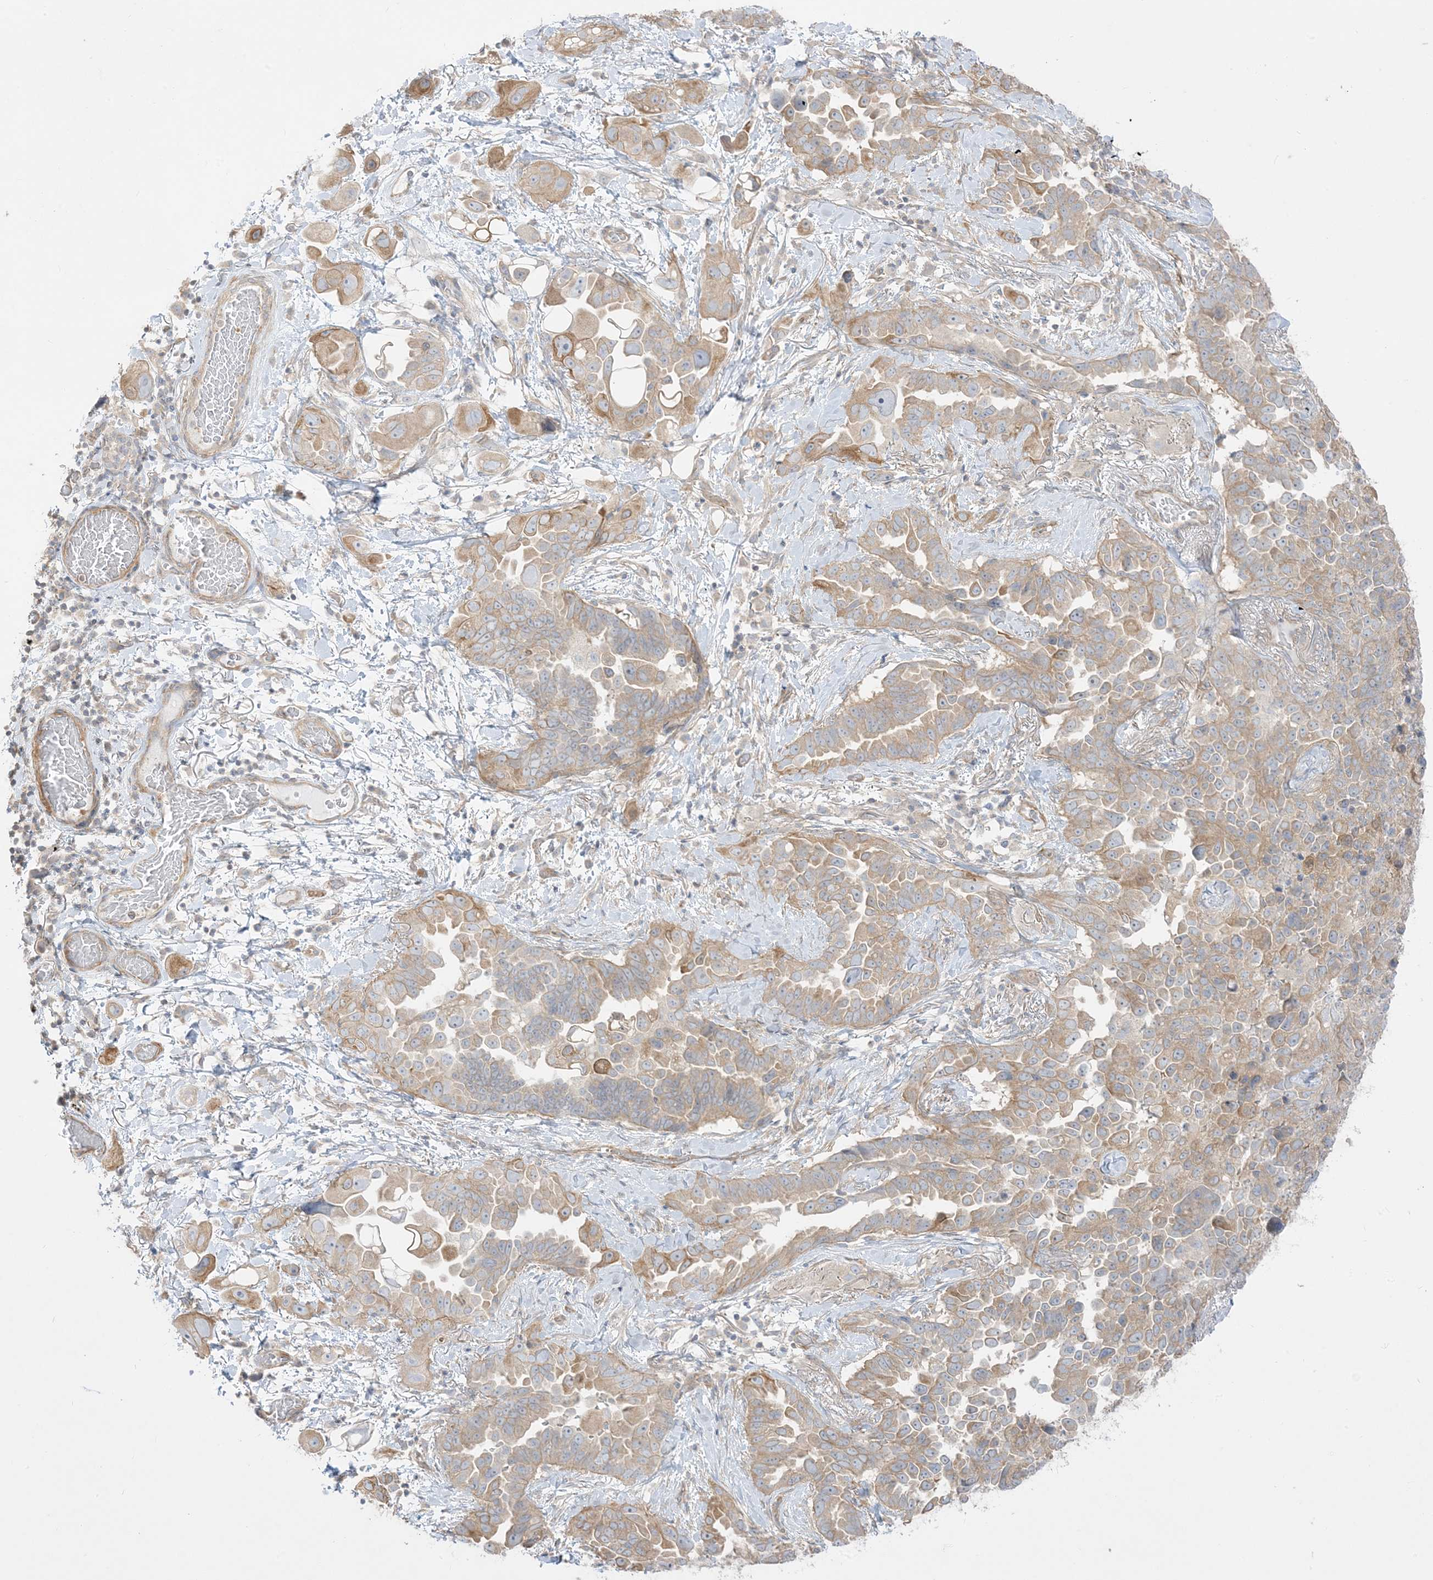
{"staining": {"intensity": "moderate", "quantity": "25%-75%", "location": "cytoplasmic/membranous"}, "tissue": "lung cancer", "cell_type": "Tumor cells", "image_type": "cancer", "snomed": [{"axis": "morphology", "description": "Adenocarcinoma, NOS"}, {"axis": "topography", "description": "Lung"}], "caption": "Human lung cancer stained with a protein marker displays moderate staining in tumor cells.", "gene": "ARHGEF9", "patient": {"sex": "female", "age": 67}}